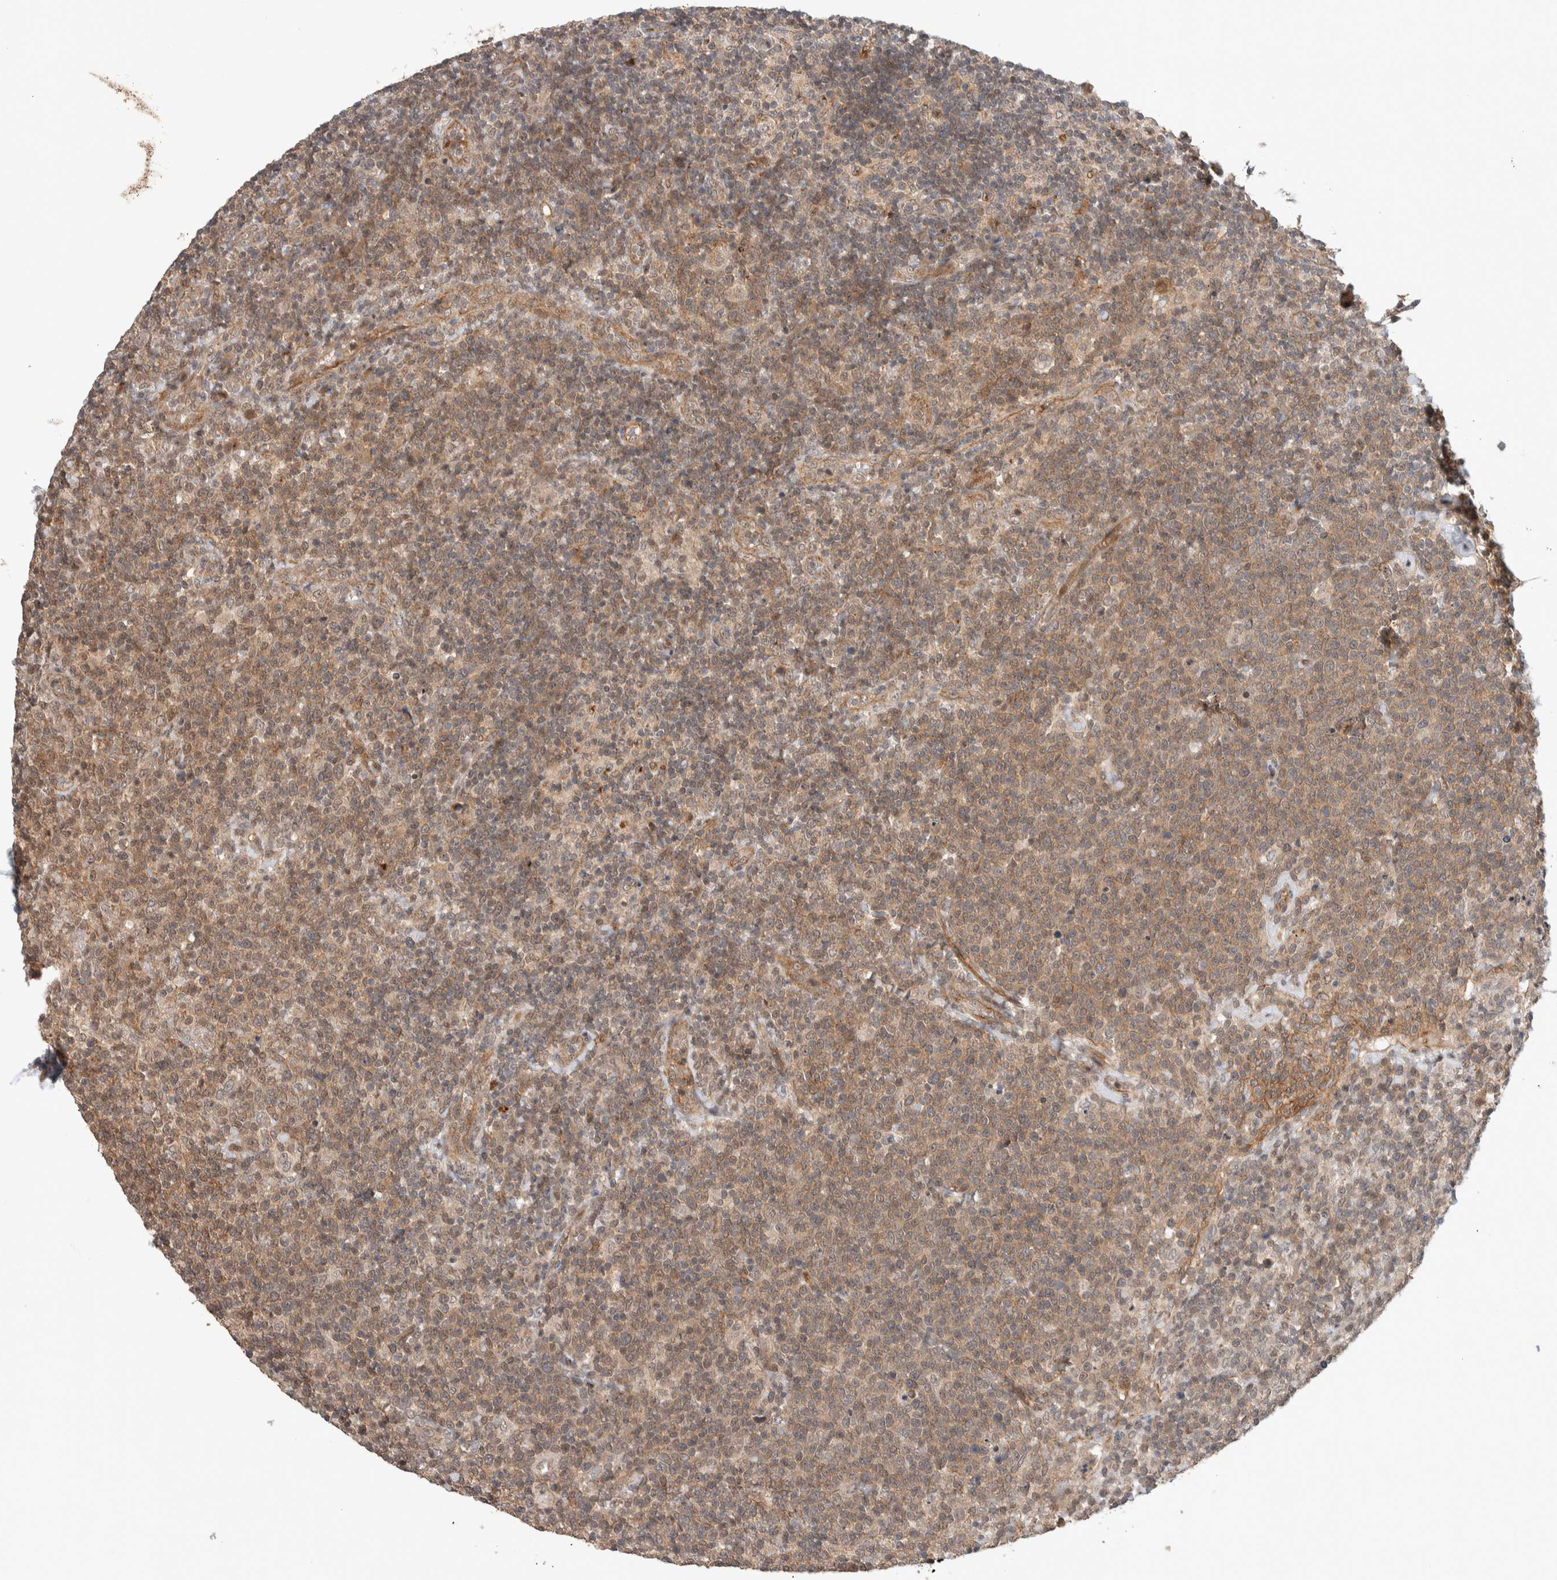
{"staining": {"intensity": "moderate", "quantity": ">75%", "location": "cytoplasmic/membranous"}, "tissue": "lymphoma", "cell_type": "Tumor cells", "image_type": "cancer", "snomed": [{"axis": "morphology", "description": "Malignant lymphoma, non-Hodgkin's type, High grade"}, {"axis": "topography", "description": "Lymph node"}], "caption": "The immunohistochemical stain highlights moderate cytoplasmic/membranous staining in tumor cells of lymphoma tissue.", "gene": "DEPTOR", "patient": {"sex": "male", "age": 61}}